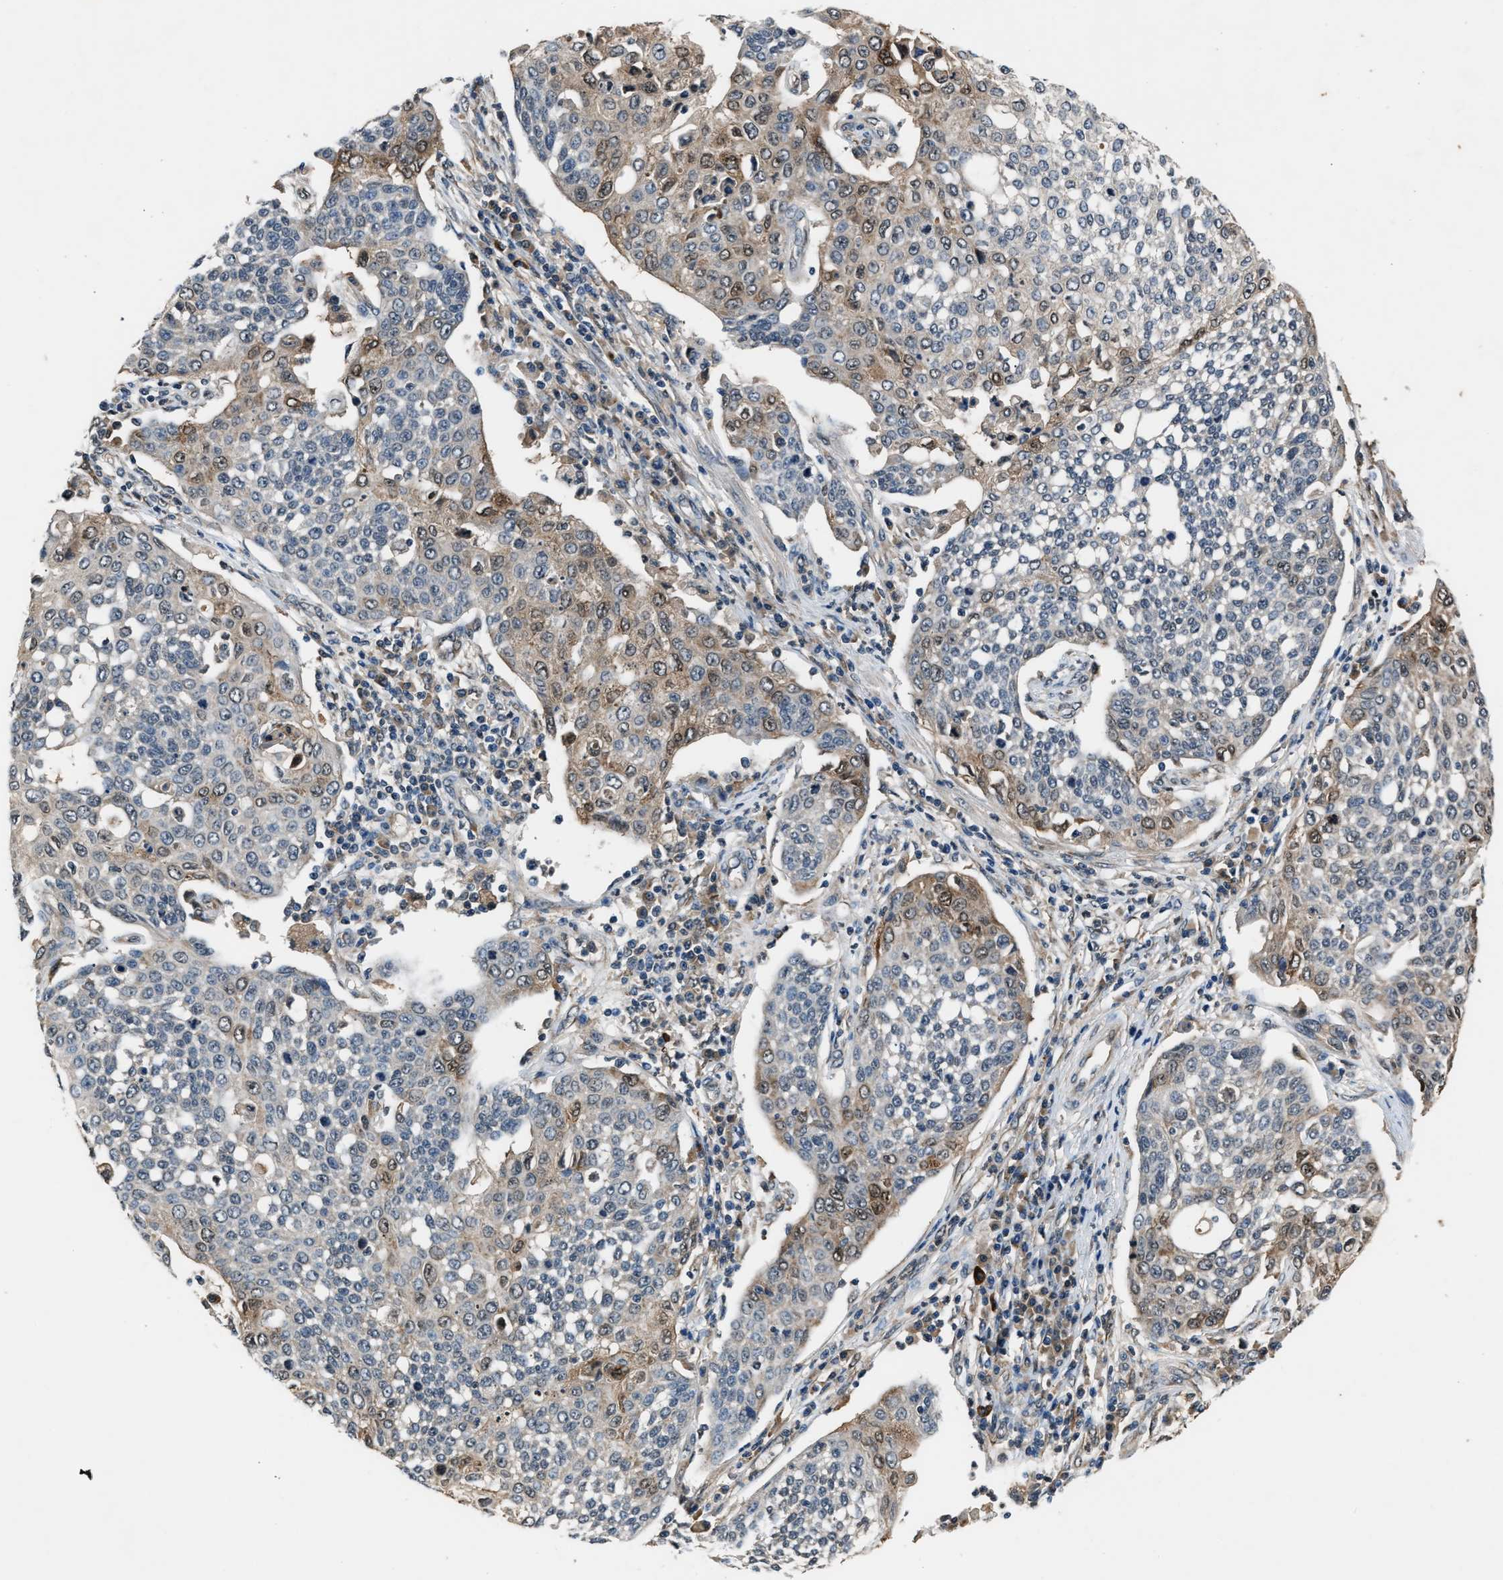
{"staining": {"intensity": "weak", "quantity": "<25%", "location": "cytoplasmic/membranous,nuclear"}, "tissue": "cervical cancer", "cell_type": "Tumor cells", "image_type": "cancer", "snomed": [{"axis": "morphology", "description": "Squamous cell carcinoma, NOS"}, {"axis": "topography", "description": "Cervix"}], "caption": "Tumor cells show no significant positivity in cervical squamous cell carcinoma.", "gene": "TP53I3", "patient": {"sex": "female", "age": 34}}